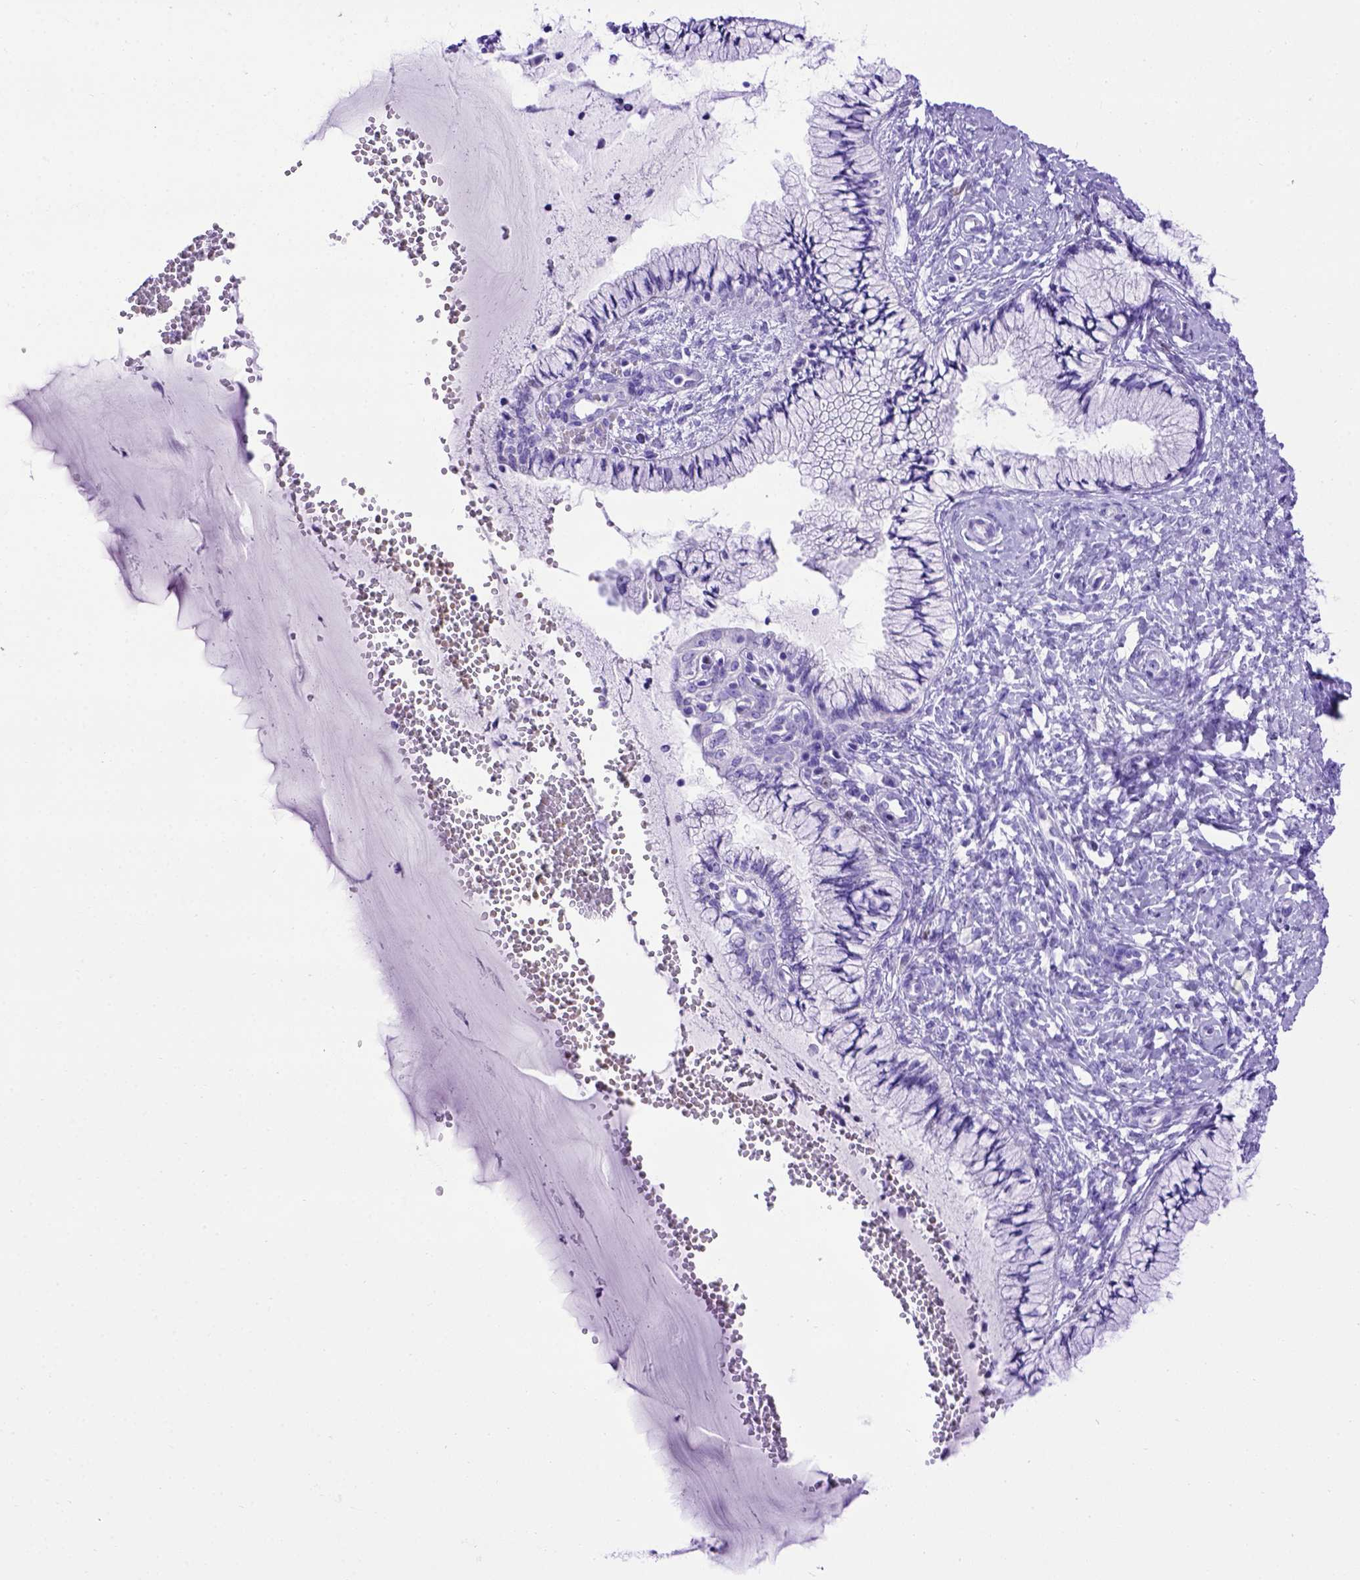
{"staining": {"intensity": "negative", "quantity": "none", "location": "none"}, "tissue": "cervix", "cell_type": "Glandular cells", "image_type": "normal", "snomed": [{"axis": "morphology", "description": "Normal tissue, NOS"}, {"axis": "topography", "description": "Cervix"}], "caption": "DAB immunohistochemical staining of unremarkable cervix reveals no significant staining in glandular cells. The staining is performed using DAB (3,3'-diaminobenzidine) brown chromogen with nuclei counter-stained in using hematoxylin.", "gene": "MEOX2", "patient": {"sex": "female", "age": 37}}